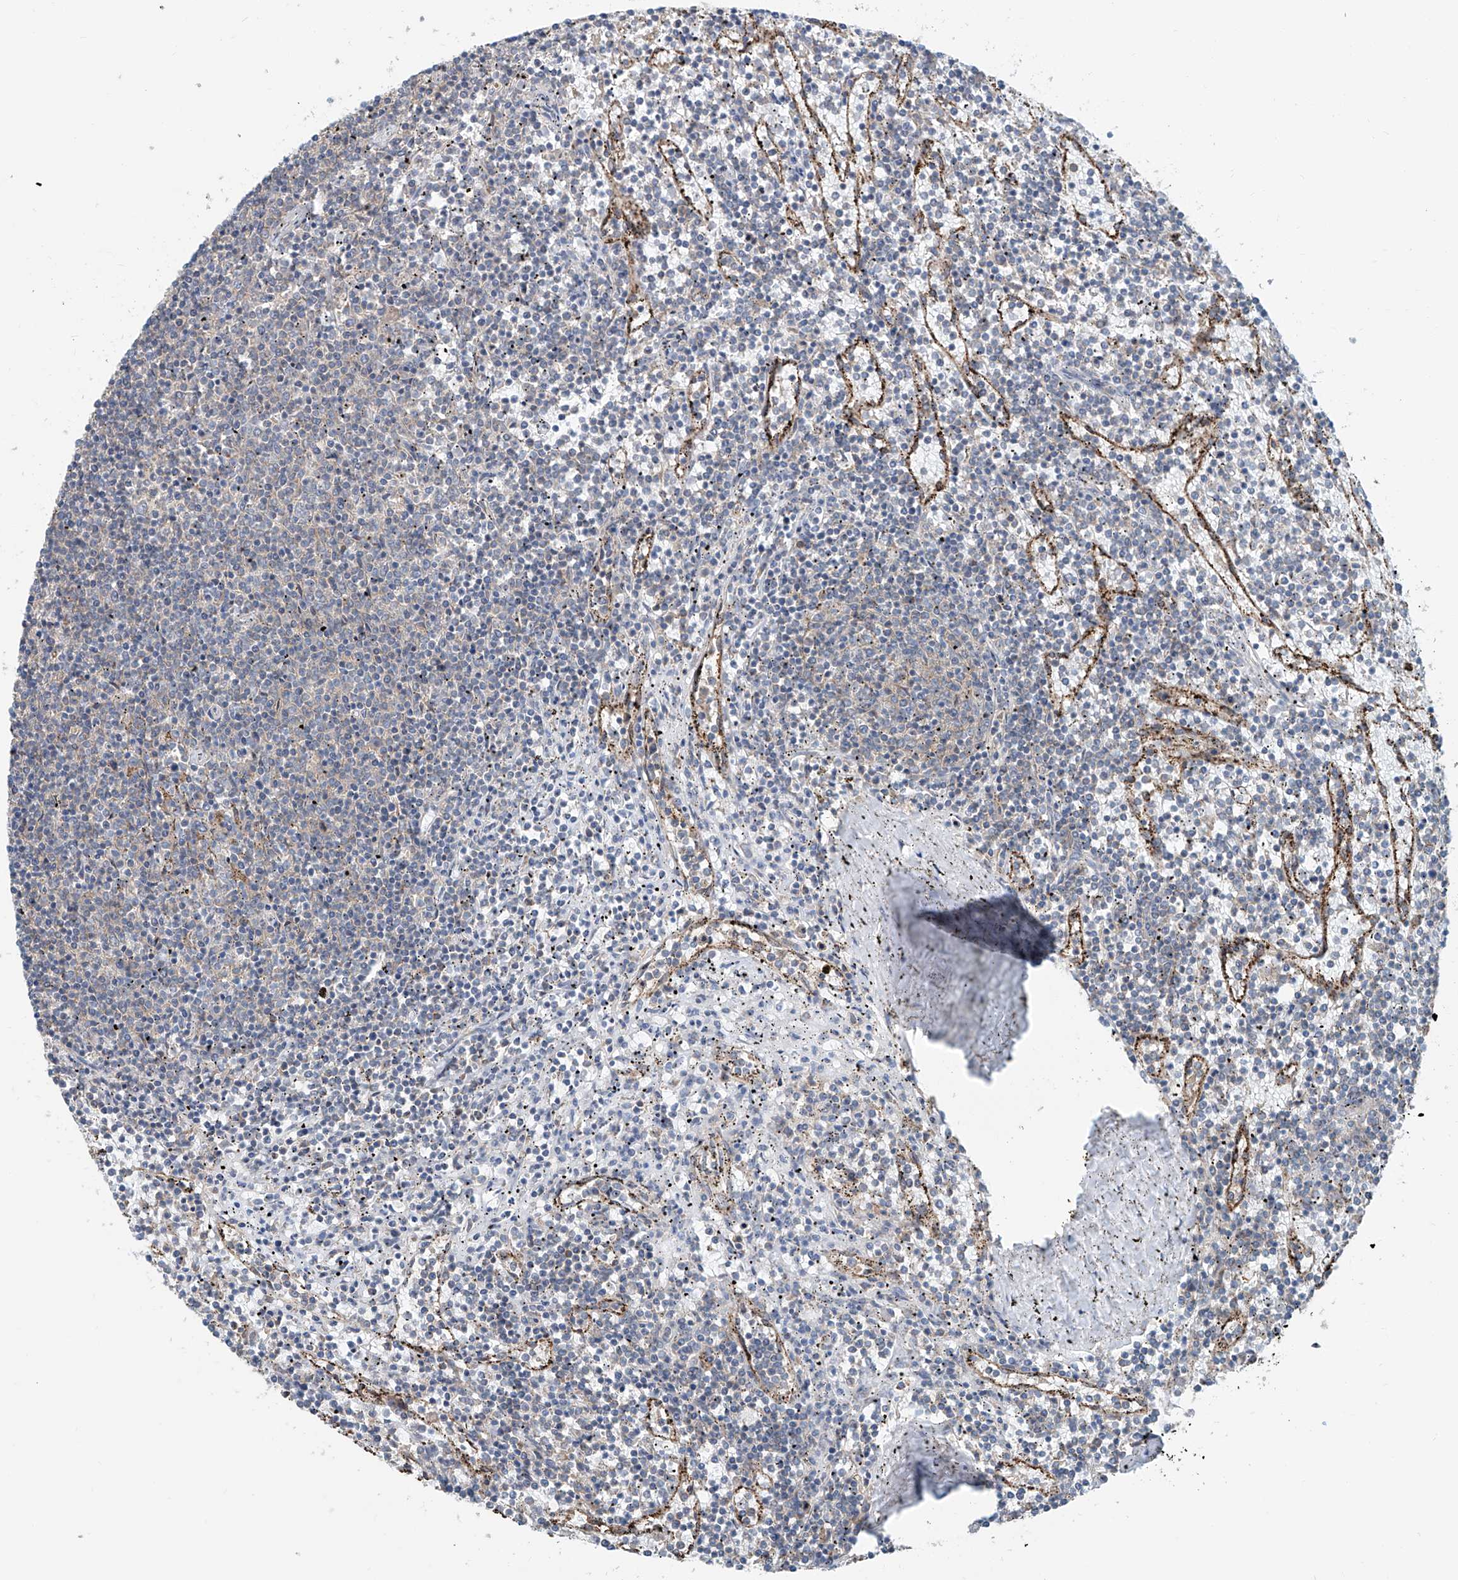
{"staining": {"intensity": "negative", "quantity": "none", "location": "none"}, "tissue": "lymphoma", "cell_type": "Tumor cells", "image_type": "cancer", "snomed": [{"axis": "morphology", "description": "Malignant lymphoma, non-Hodgkin's type, Low grade"}, {"axis": "topography", "description": "Spleen"}], "caption": "Image shows no protein positivity in tumor cells of low-grade malignant lymphoma, non-Hodgkin's type tissue.", "gene": "KCNK10", "patient": {"sex": "female", "age": 50}}